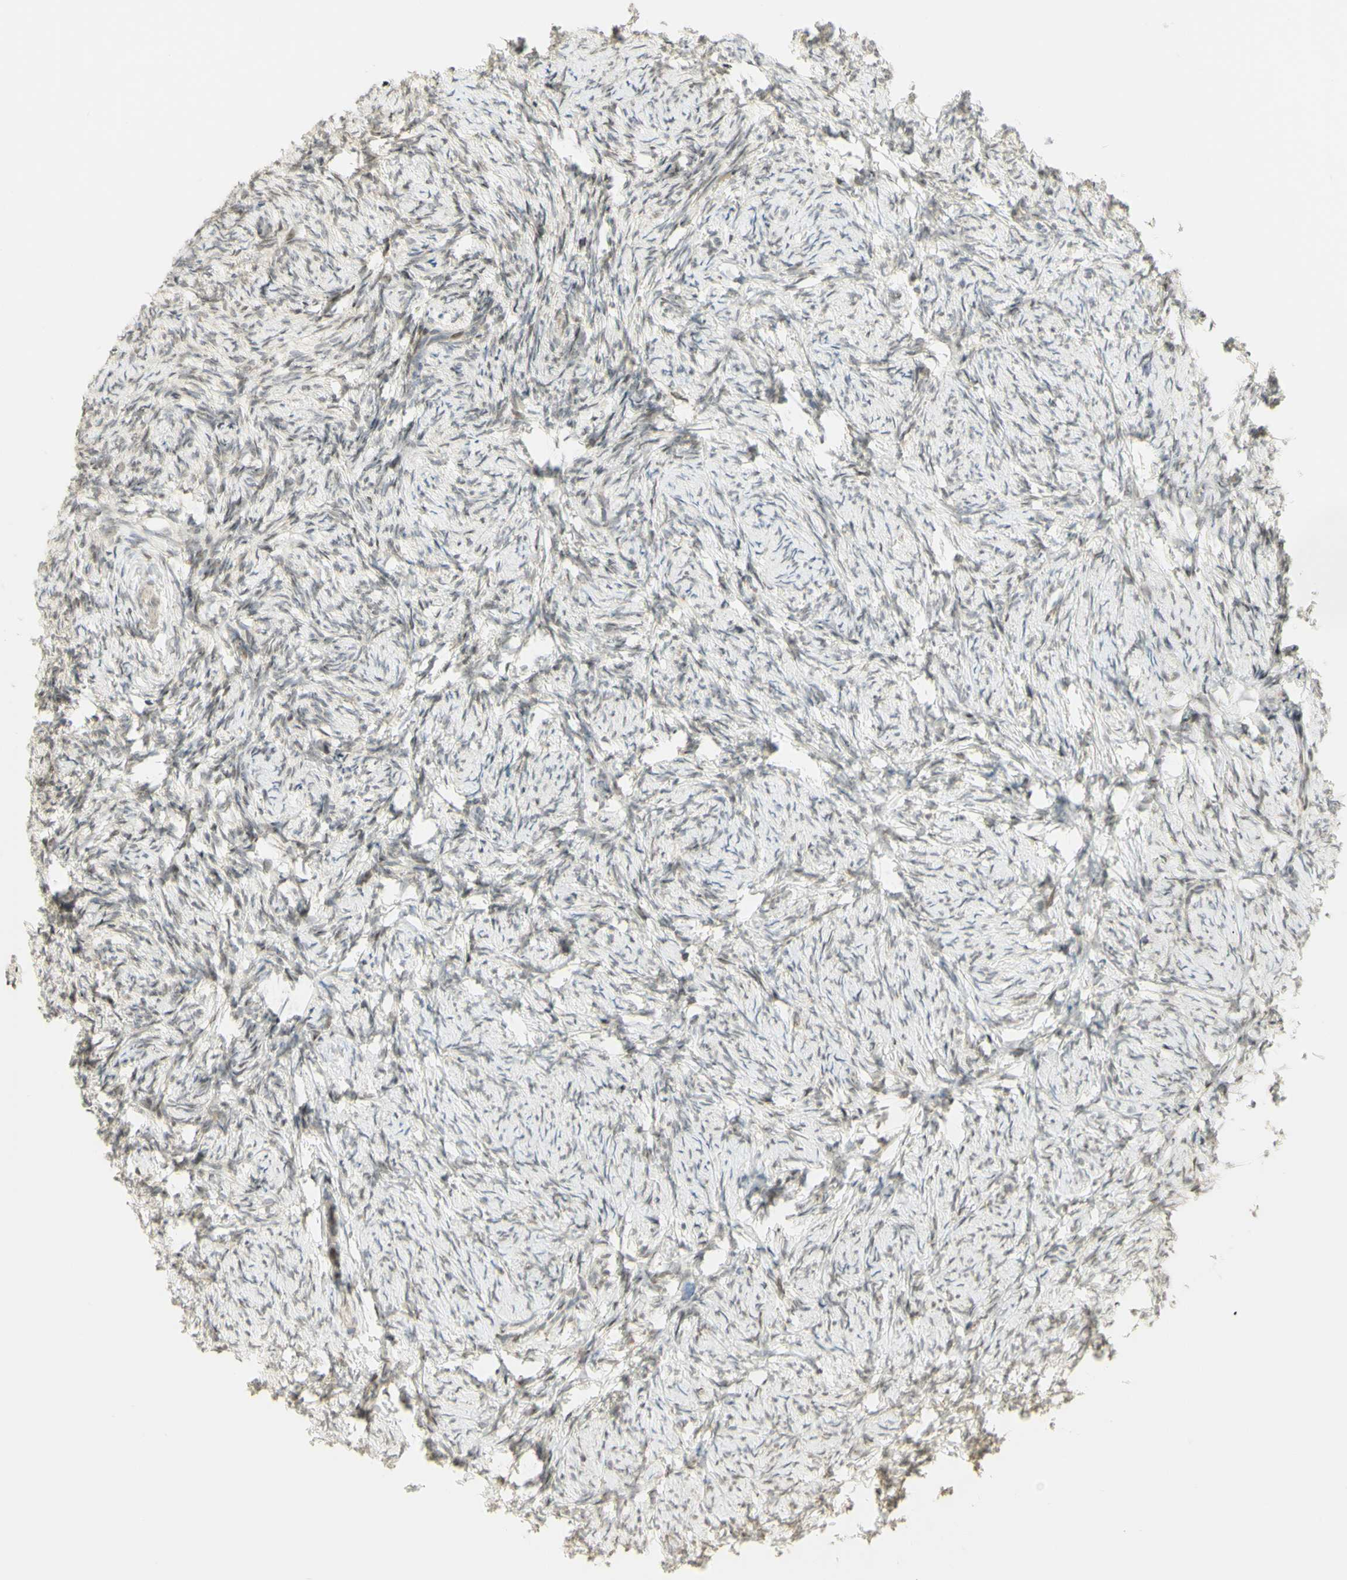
{"staining": {"intensity": "weak", "quantity": ">75%", "location": "cytoplasmic/membranous,nuclear"}, "tissue": "ovary", "cell_type": "Ovarian stroma cells", "image_type": "normal", "snomed": [{"axis": "morphology", "description": "Normal tissue, NOS"}, {"axis": "topography", "description": "Ovary"}], "caption": "Protein staining exhibits weak cytoplasmic/membranous,nuclear expression in about >75% of ovarian stroma cells in unremarkable ovary. The staining was performed using DAB (3,3'-diaminobenzidine) to visualize the protein expression in brown, while the nuclei were stained in blue with hematoxylin (Magnification: 20x).", "gene": "KIF11", "patient": {"sex": "female", "age": 60}}